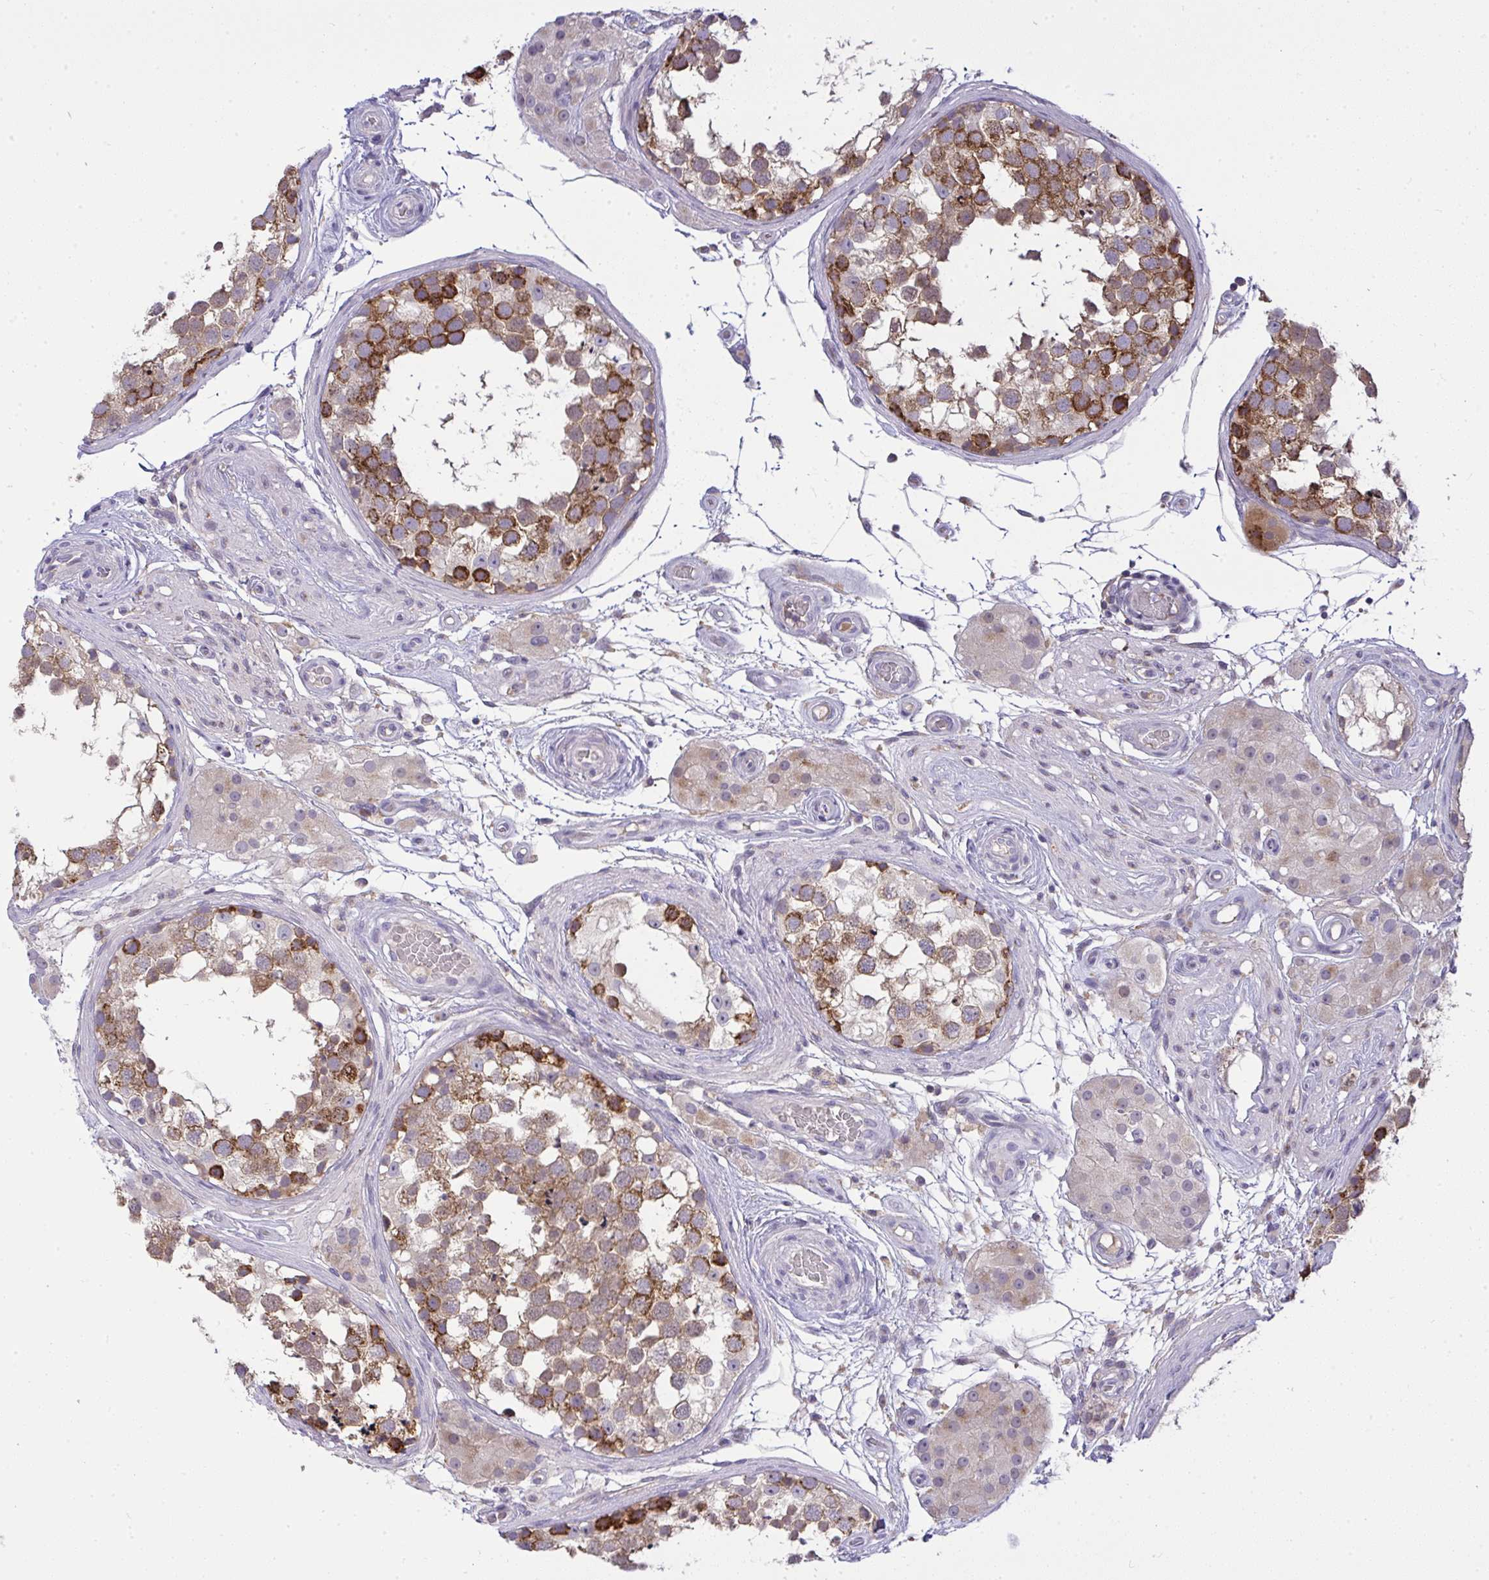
{"staining": {"intensity": "strong", "quantity": "25%-75%", "location": "cytoplasmic/membranous"}, "tissue": "testis", "cell_type": "Cells in seminiferous ducts", "image_type": "normal", "snomed": [{"axis": "morphology", "description": "Normal tissue, NOS"}, {"axis": "morphology", "description": "Seminoma, NOS"}, {"axis": "topography", "description": "Testis"}], "caption": "Protein expression analysis of benign testis displays strong cytoplasmic/membranous staining in approximately 25%-75% of cells in seminiferous ducts. Nuclei are stained in blue.", "gene": "SLC9A6", "patient": {"sex": "male", "age": 65}}